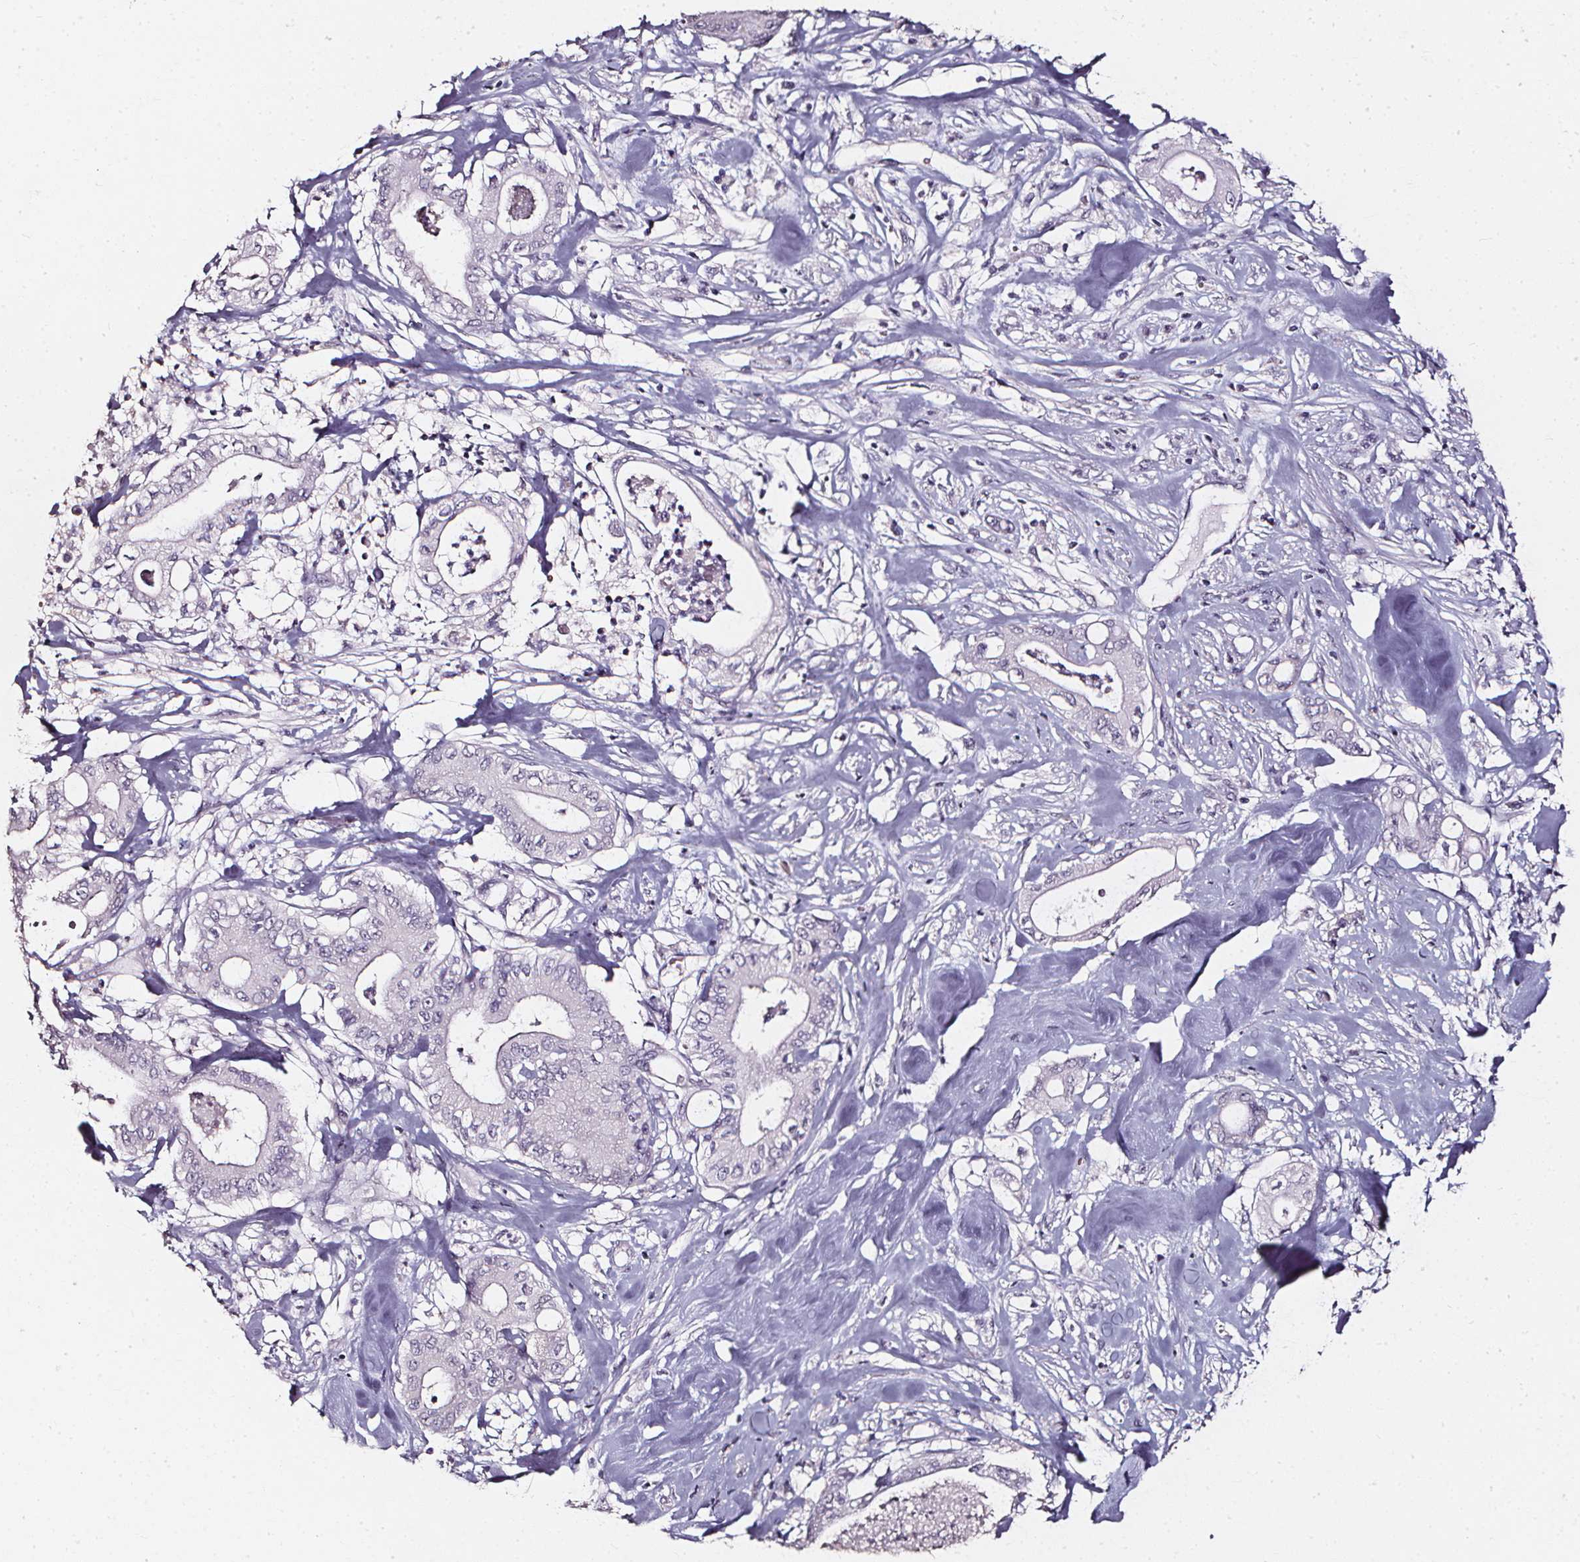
{"staining": {"intensity": "negative", "quantity": "none", "location": "none"}, "tissue": "pancreatic cancer", "cell_type": "Tumor cells", "image_type": "cancer", "snomed": [{"axis": "morphology", "description": "Adenocarcinoma, NOS"}, {"axis": "topography", "description": "Pancreas"}], "caption": "Adenocarcinoma (pancreatic) stained for a protein using immunohistochemistry (IHC) demonstrates no positivity tumor cells.", "gene": "DEFA5", "patient": {"sex": "male", "age": 71}}